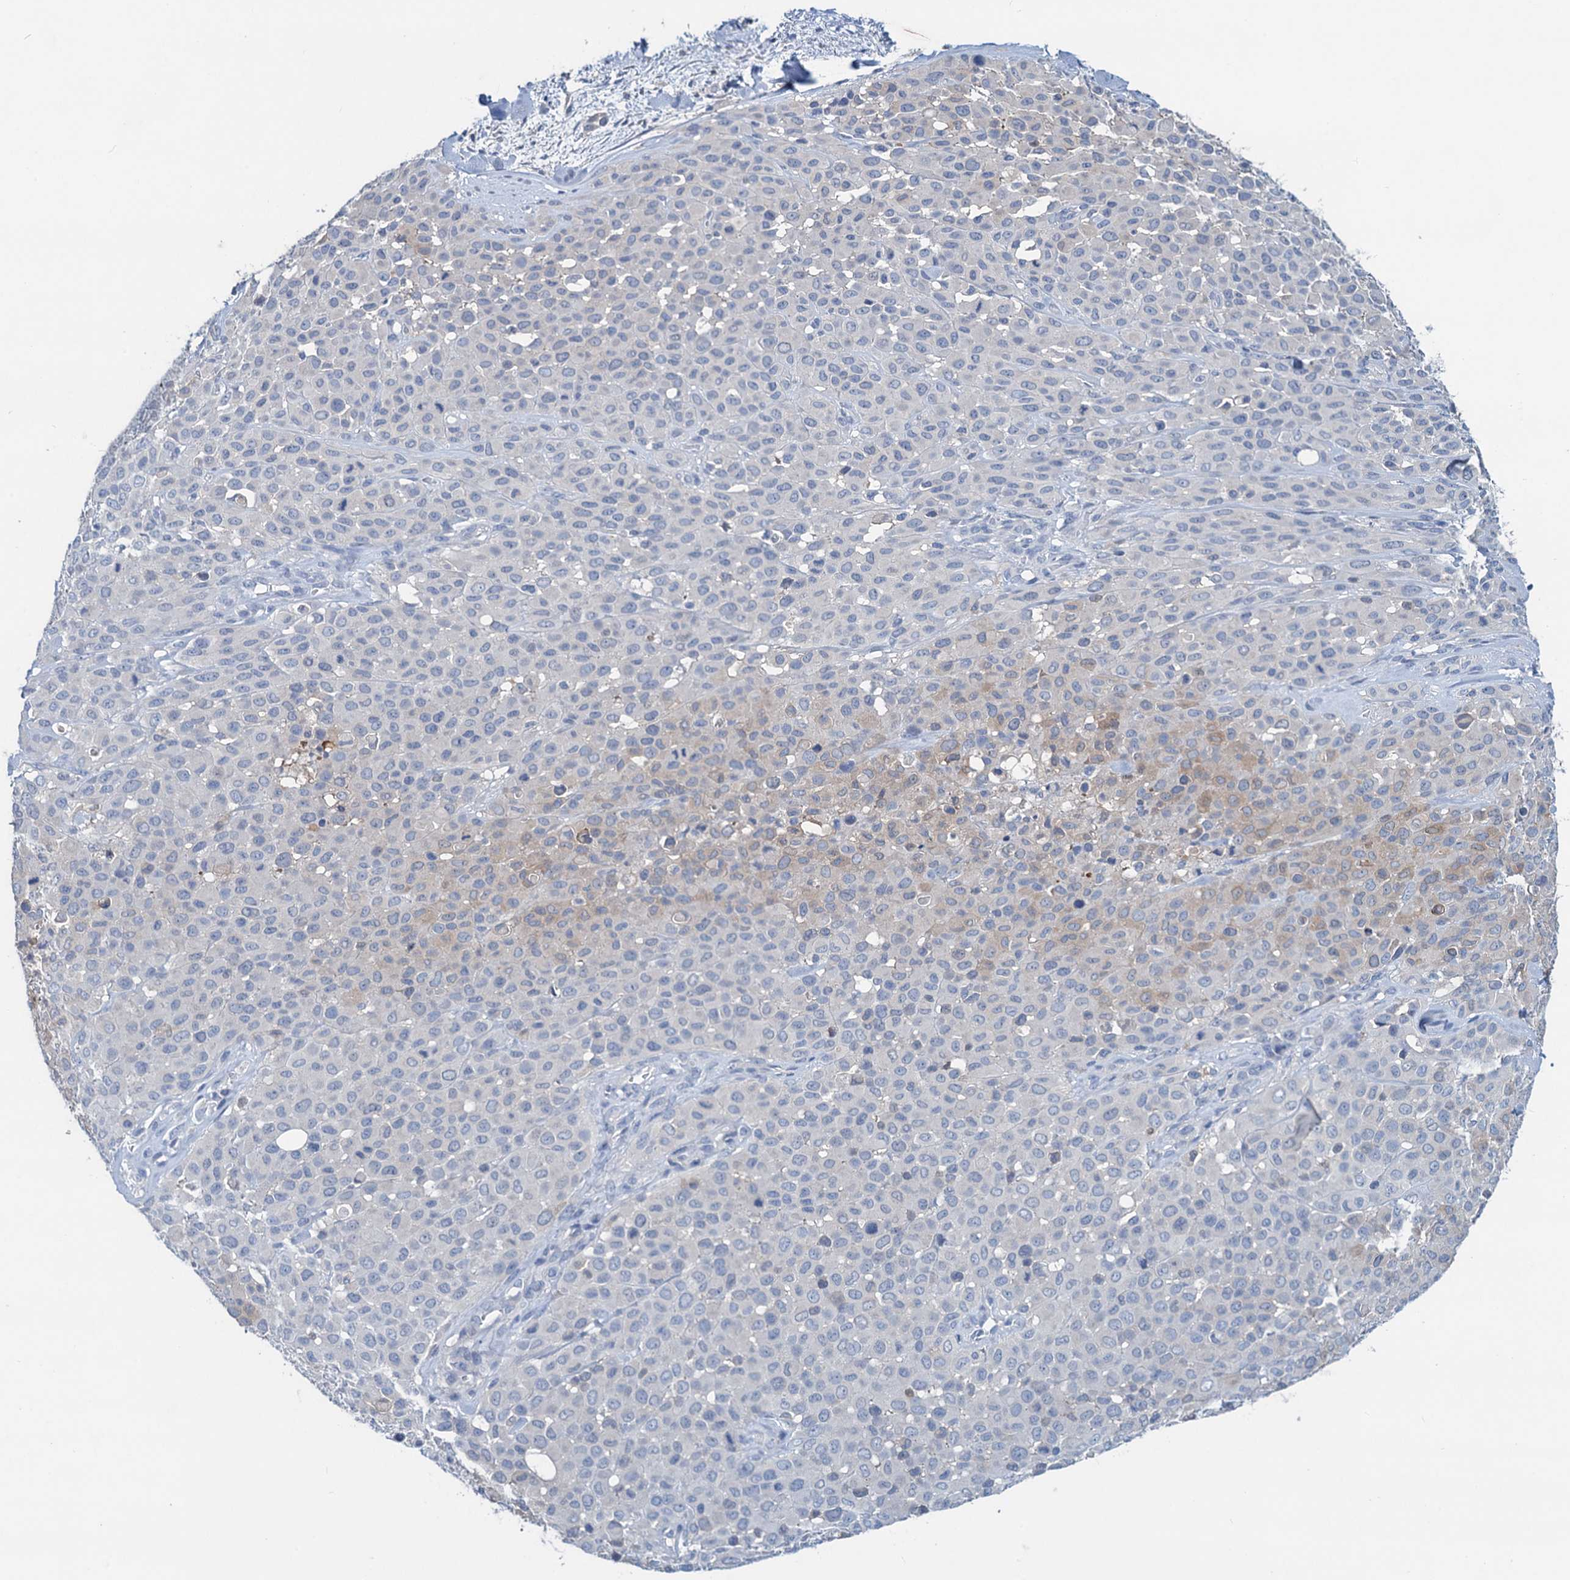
{"staining": {"intensity": "negative", "quantity": "none", "location": "none"}, "tissue": "melanoma", "cell_type": "Tumor cells", "image_type": "cancer", "snomed": [{"axis": "morphology", "description": "Malignant melanoma, Metastatic site"}, {"axis": "topography", "description": "Skin"}], "caption": "An immunohistochemistry histopathology image of melanoma is shown. There is no staining in tumor cells of melanoma. (DAB IHC, high magnification).", "gene": "RTKN2", "patient": {"sex": "female", "age": 81}}